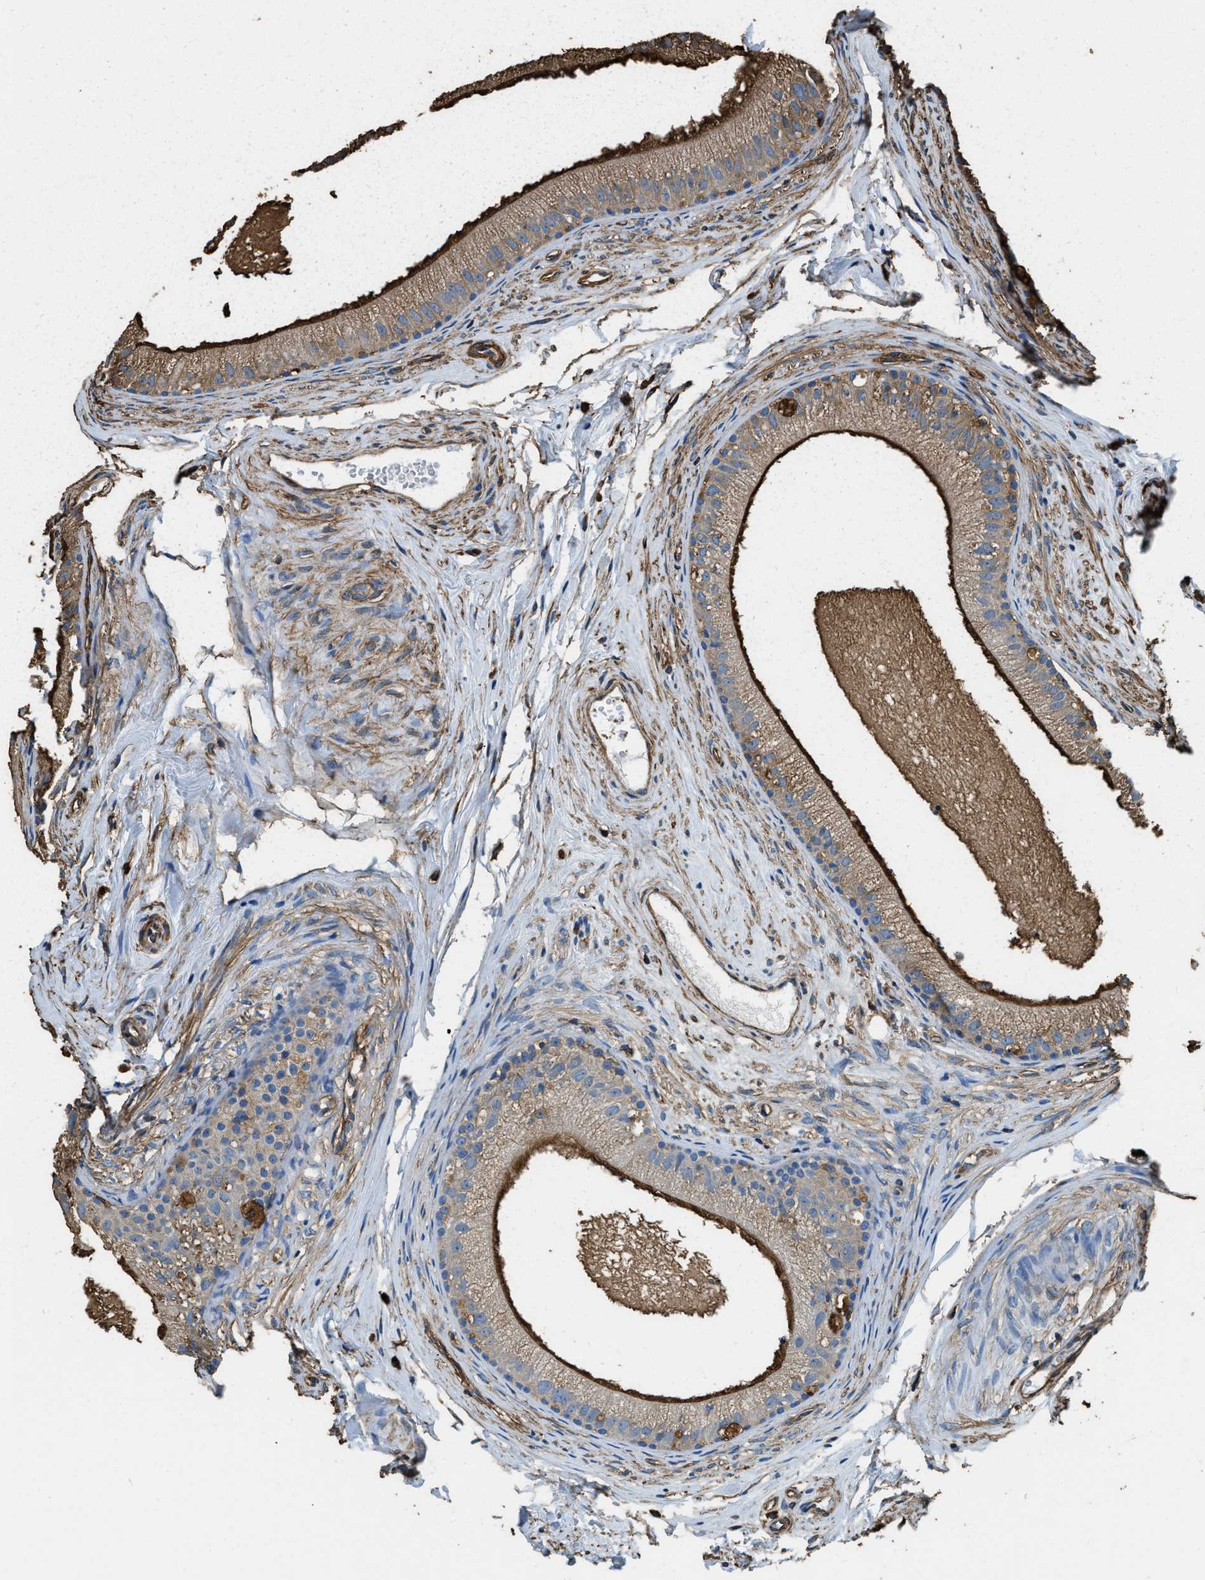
{"staining": {"intensity": "strong", "quantity": "<25%", "location": "cytoplasmic/membranous"}, "tissue": "epididymis", "cell_type": "Glandular cells", "image_type": "normal", "snomed": [{"axis": "morphology", "description": "Normal tissue, NOS"}, {"axis": "topography", "description": "Epididymis"}], "caption": "A micrograph showing strong cytoplasmic/membranous expression in about <25% of glandular cells in normal epididymis, as visualized by brown immunohistochemical staining.", "gene": "ACCS", "patient": {"sex": "male", "age": 56}}